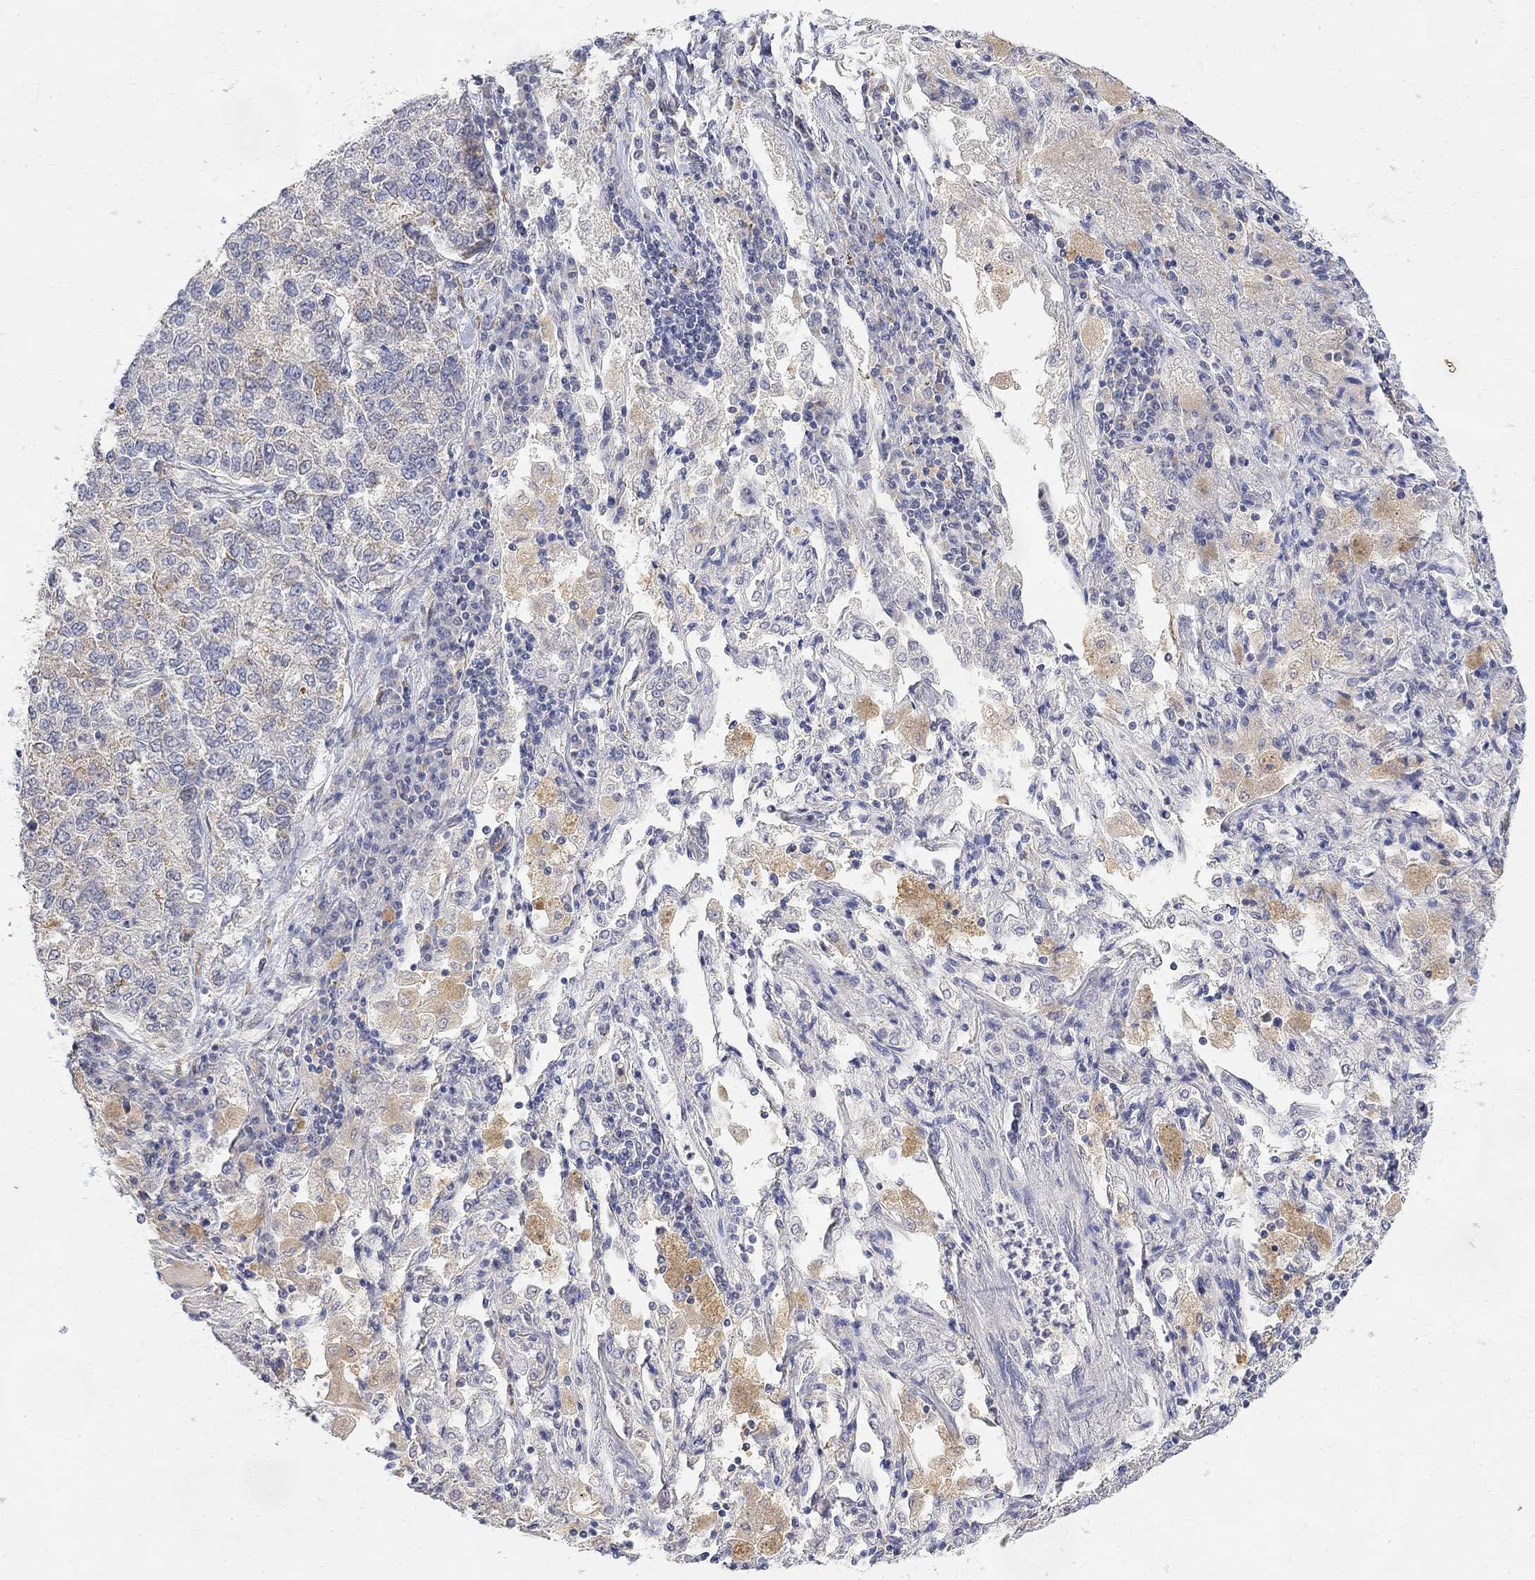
{"staining": {"intensity": "negative", "quantity": "none", "location": "none"}, "tissue": "lung cancer", "cell_type": "Tumor cells", "image_type": "cancer", "snomed": [{"axis": "morphology", "description": "Adenocarcinoma, NOS"}, {"axis": "topography", "description": "Lung"}], "caption": "An image of human adenocarcinoma (lung) is negative for staining in tumor cells.", "gene": "FNDC5", "patient": {"sex": "male", "age": 49}}